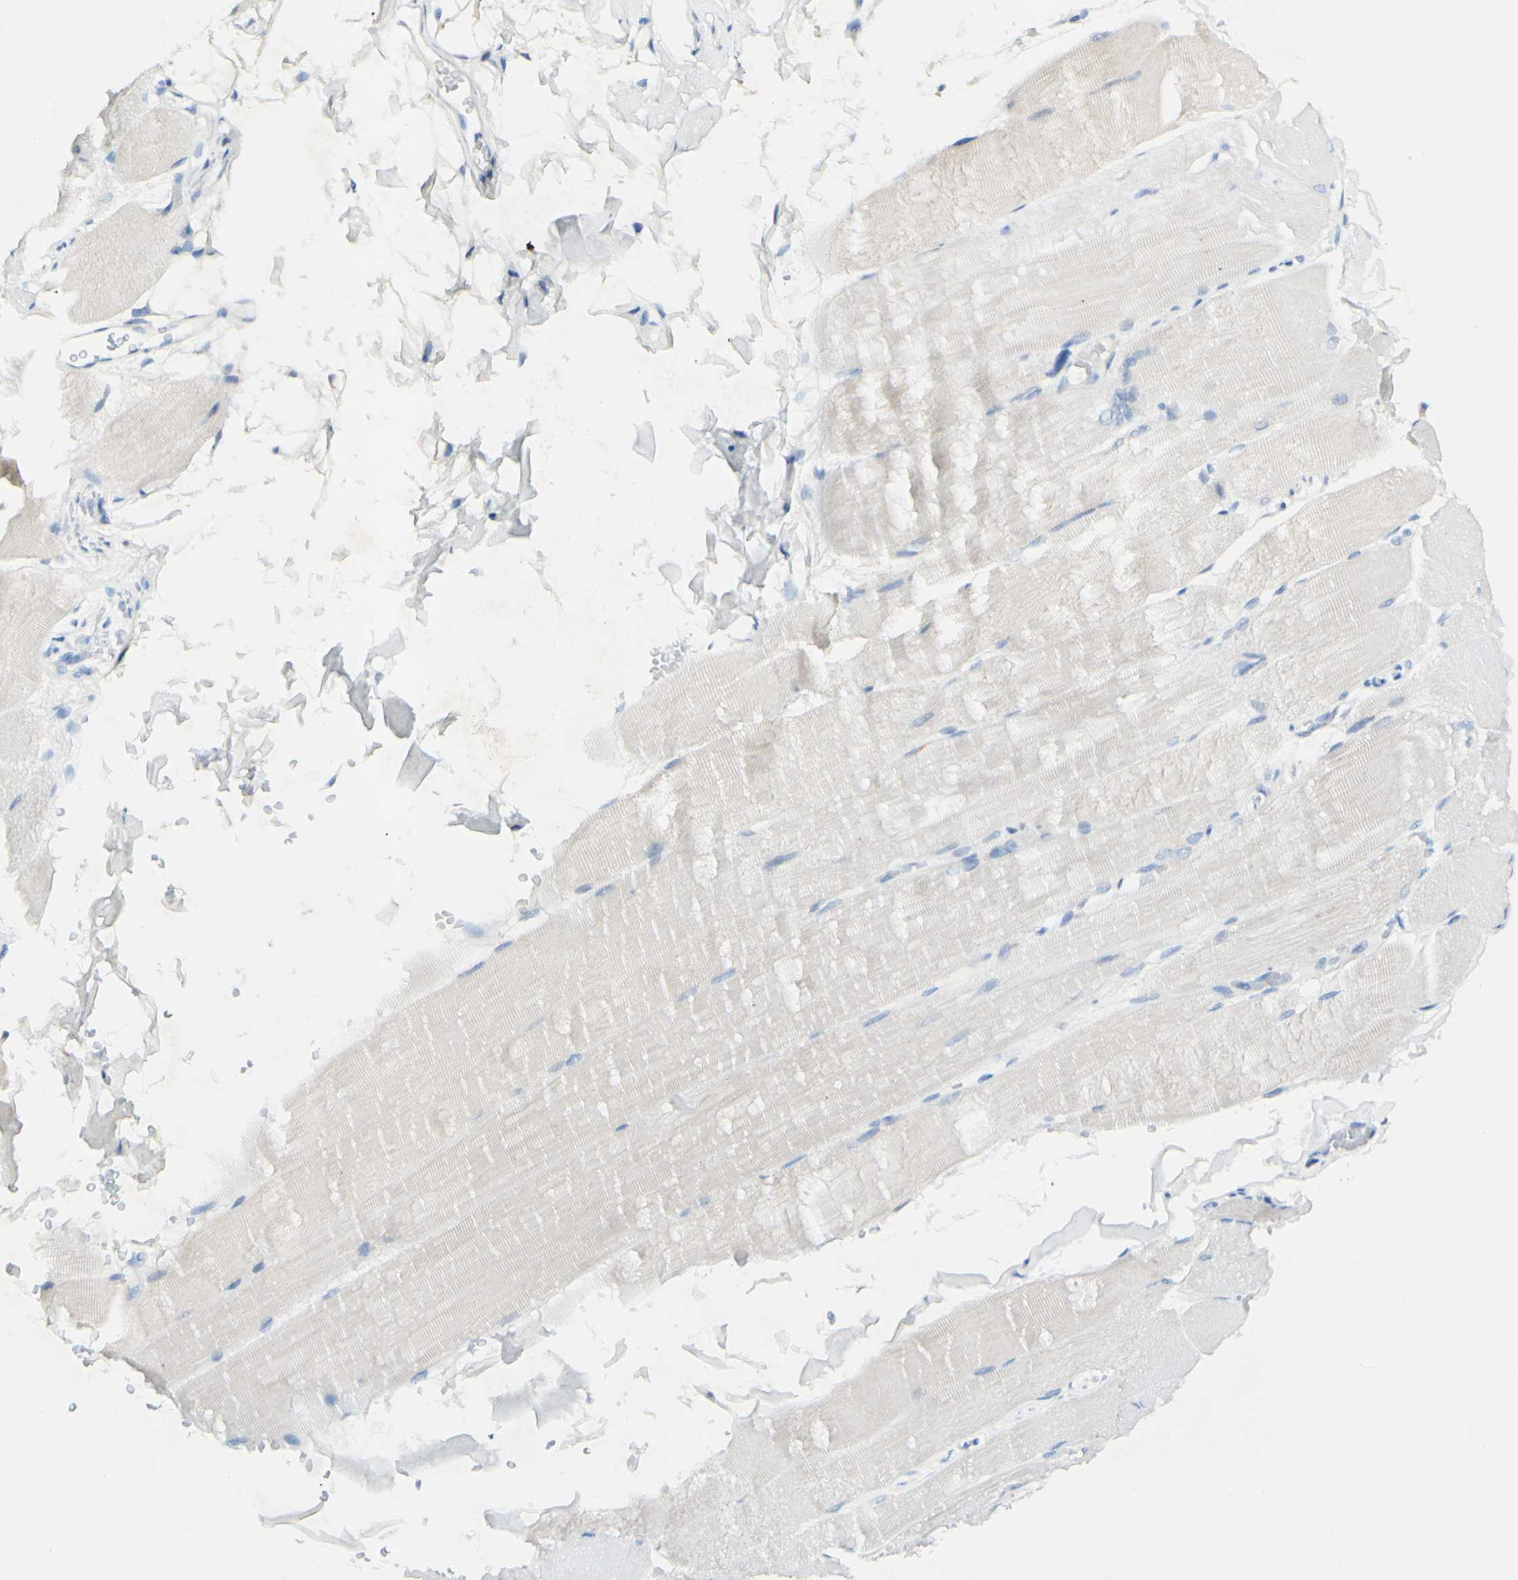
{"staining": {"intensity": "negative", "quantity": "none", "location": "none"}, "tissue": "skeletal muscle", "cell_type": "Myocytes", "image_type": "normal", "snomed": [{"axis": "morphology", "description": "Normal tissue, NOS"}, {"axis": "topography", "description": "Skin"}, {"axis": "topography", "description": "Skeletal muscle"}], "caption": "Immunohistochemistry (IHC) photomicrograph of unremarkable skeletal muscle: human skeletal muscle stained with DAB (3,3'-diaminobenzidine) exhibits no significant protein positivity in myocytes. (Immunohistochemistry (IHC), brightfield microscopy, high magnification).", "gene": "FGF4", "patient": {"sex": "male", "age": 83}}